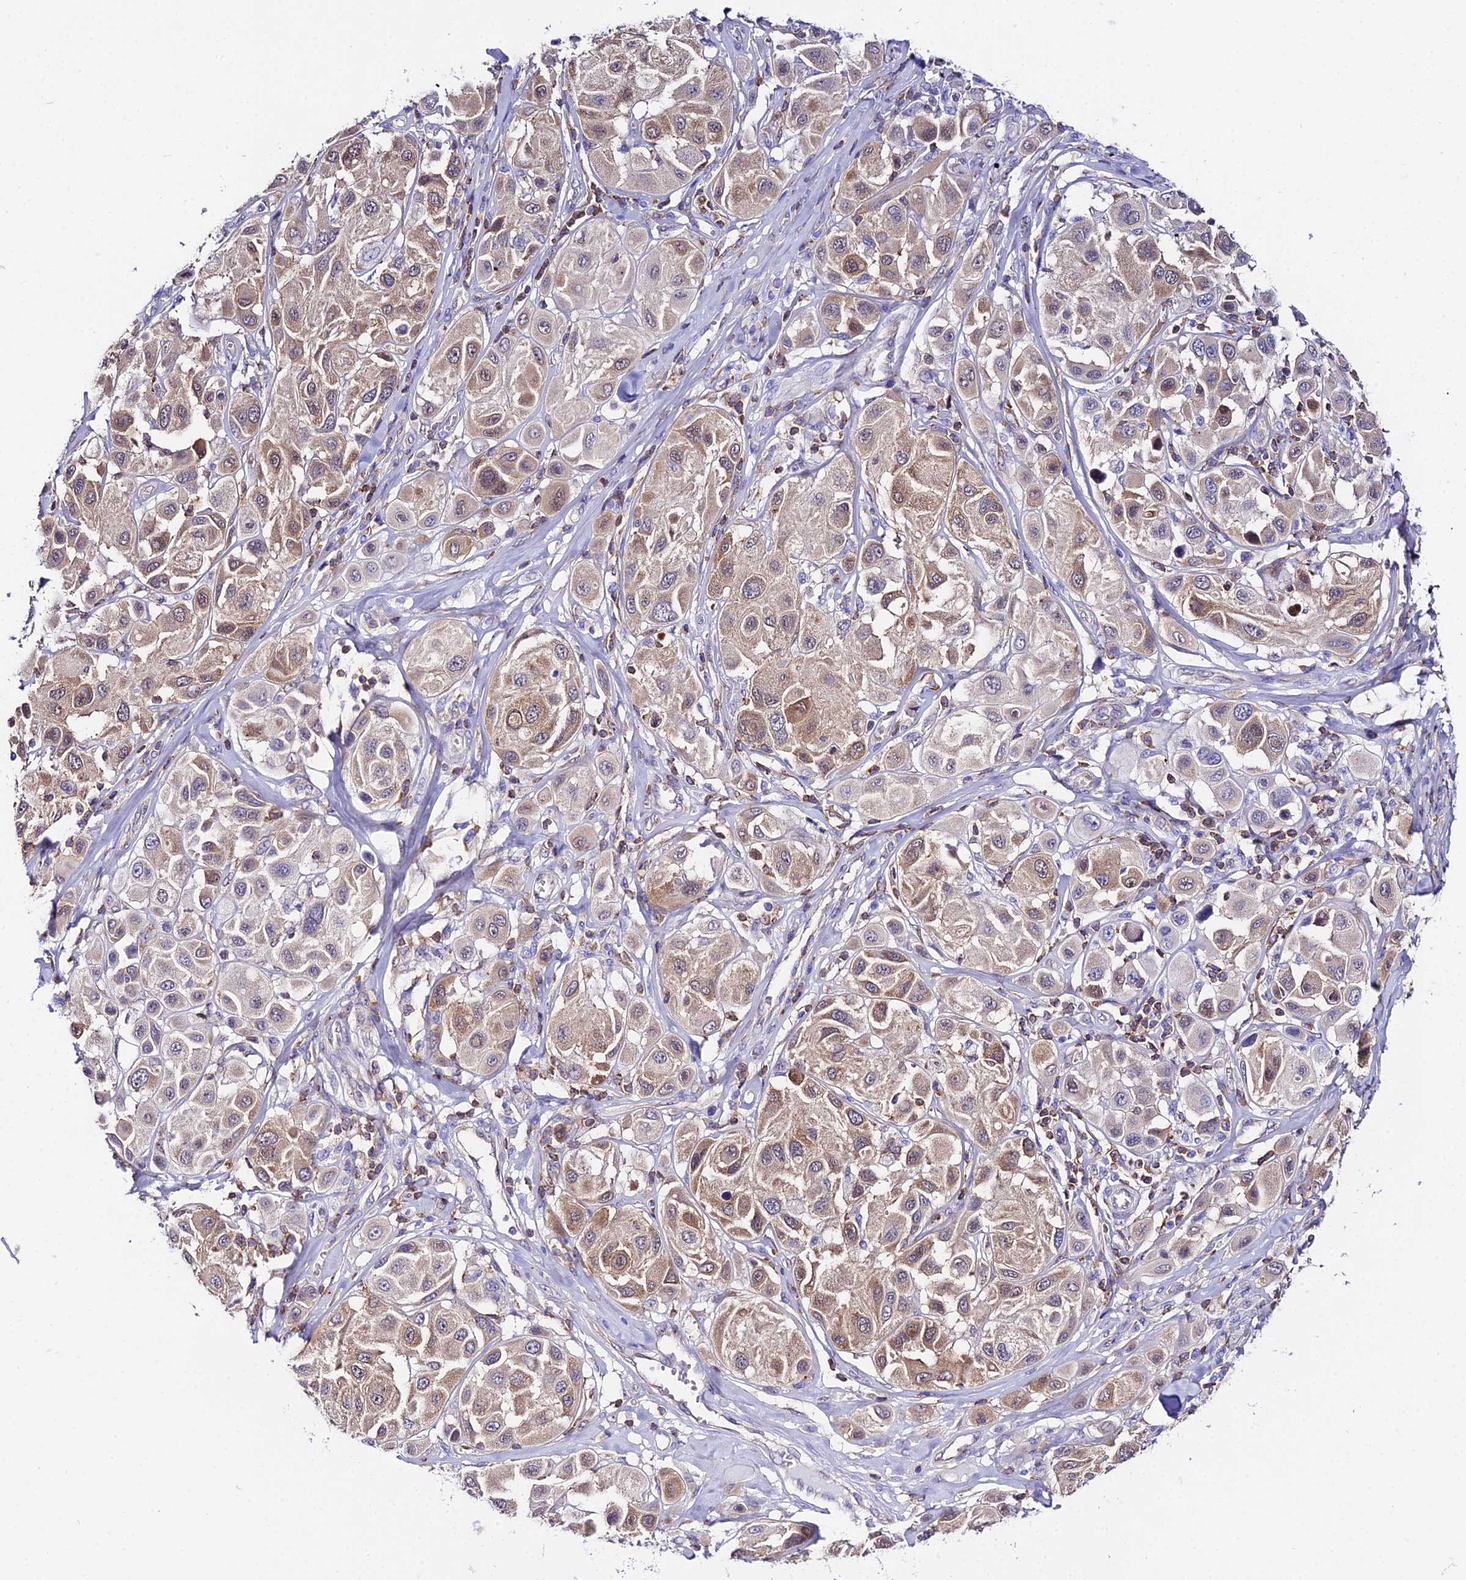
{"staining": {"intensity": "weak", "quantity": ">75%", "location": "cytoplasmic/membranous"}, "tissue": "melanoma", "cell_type": "Tumor cells", "image_type": "cancer", "snomed": [{"axis": "morphology", "description": "Malignant melanoma, Metastatic site"}, {"axis": "topography", "description": "Skin"}], "caption": "This histopathology image exhibits immunohistochemistry (IHC) staining of malignant melanoma (metastatic site), with low weak cytoplasmic/membranous staining in about >75% of tumor cells.", "gene": "S100A16", "patient": {"sex": "male", "age": 41}}